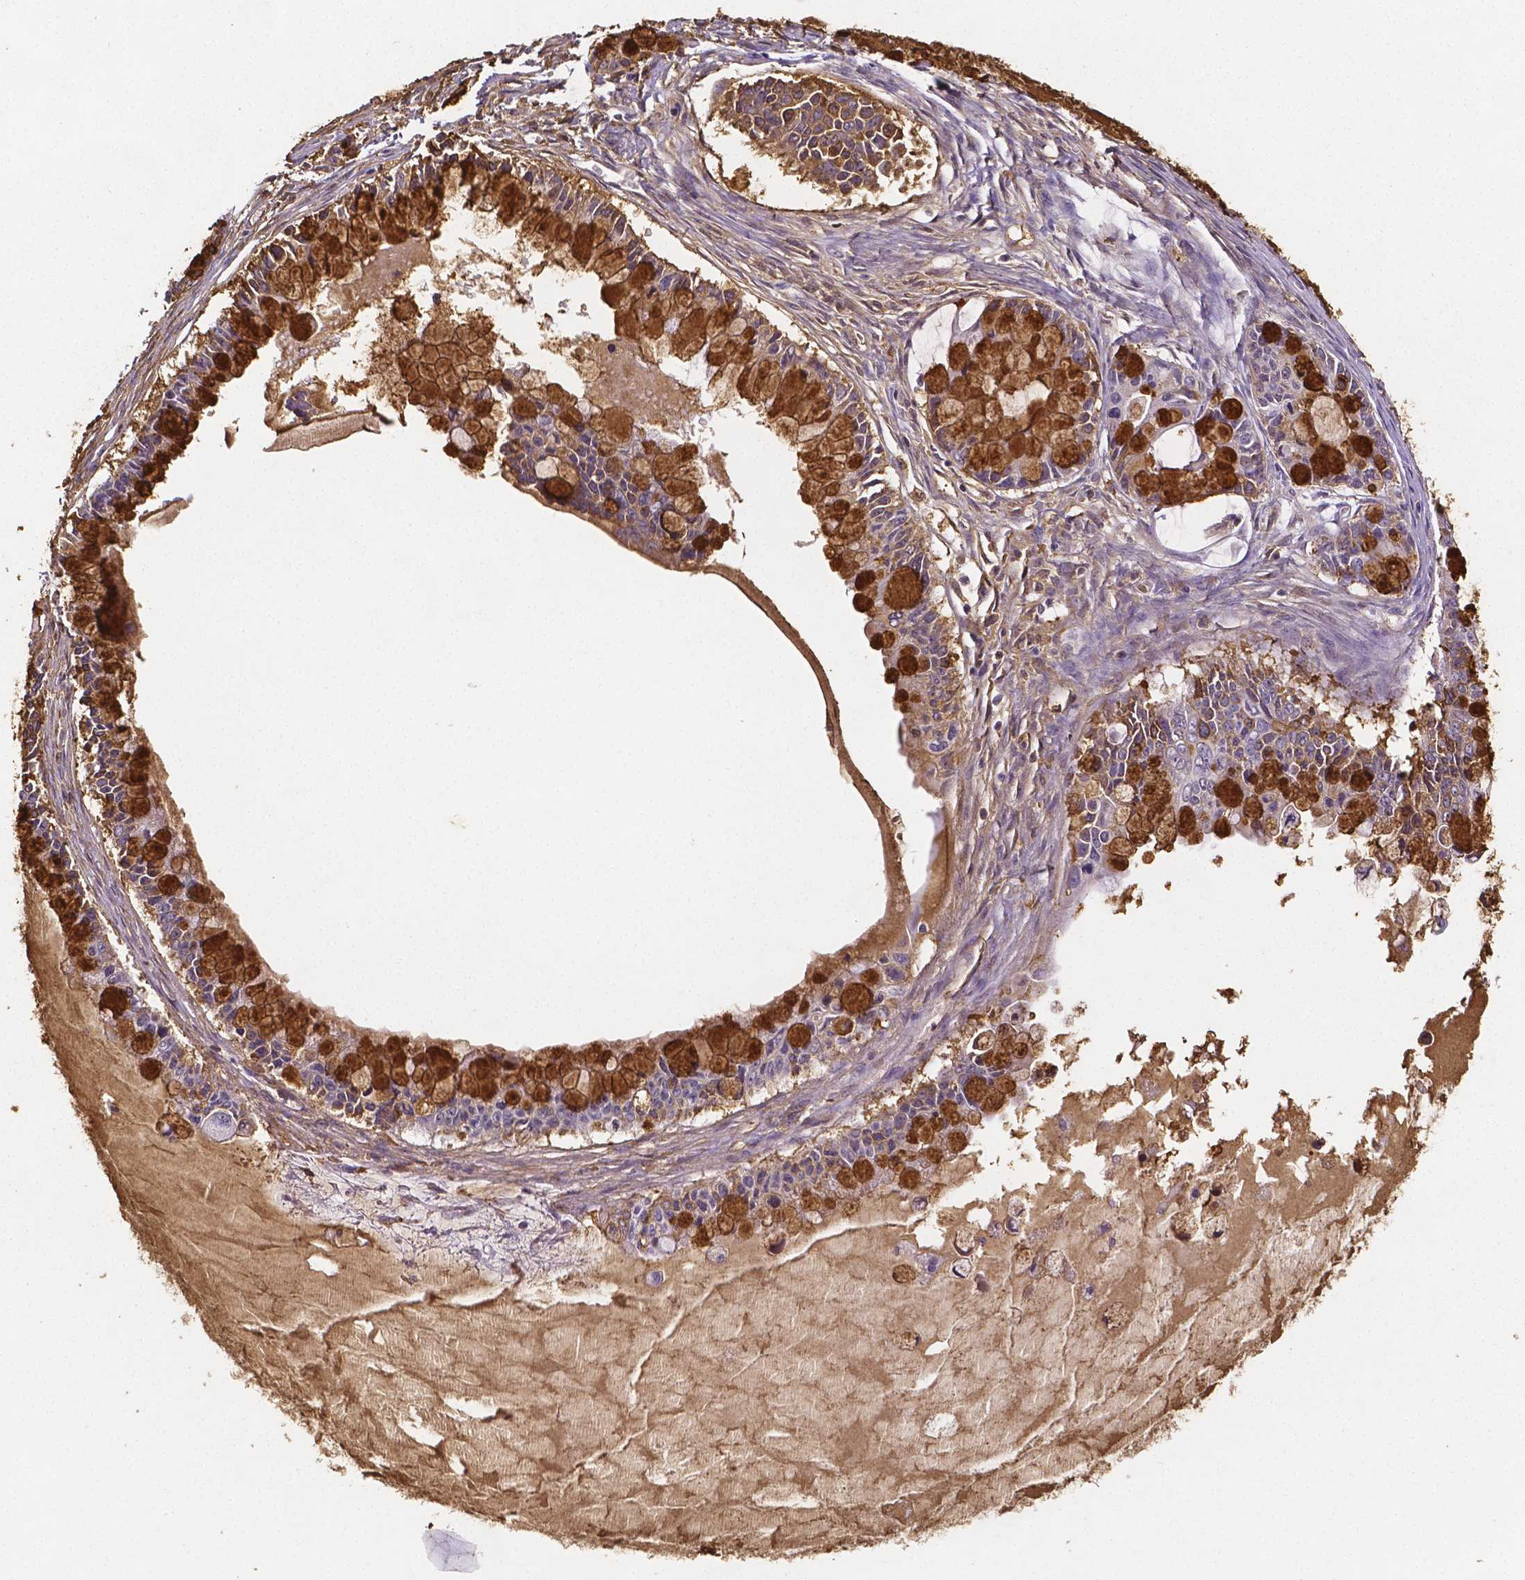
{"staining": {"intensity": "strong", "quantity": "25%-75%", "location": "cytoplasmic/membranous"}, "tissue": "ovarian cancer", "cell_type": "Tumor cells", "image_type": "cancer", "snomed": [{"axis": "morphology", "description": "Cystadenocarcinoma, mucinous, NOS"}, {"axis": "topography", "description": "Ovary"}], "caption": "Protein staining of mucinous cystadenocarcinoma (ovarian) tissue displays strong cytoplasmic/membranous expression in about 25%-75% of tumor cells.", "gene": "NRGN", "patient": {"sex": "female", "age": 63}}